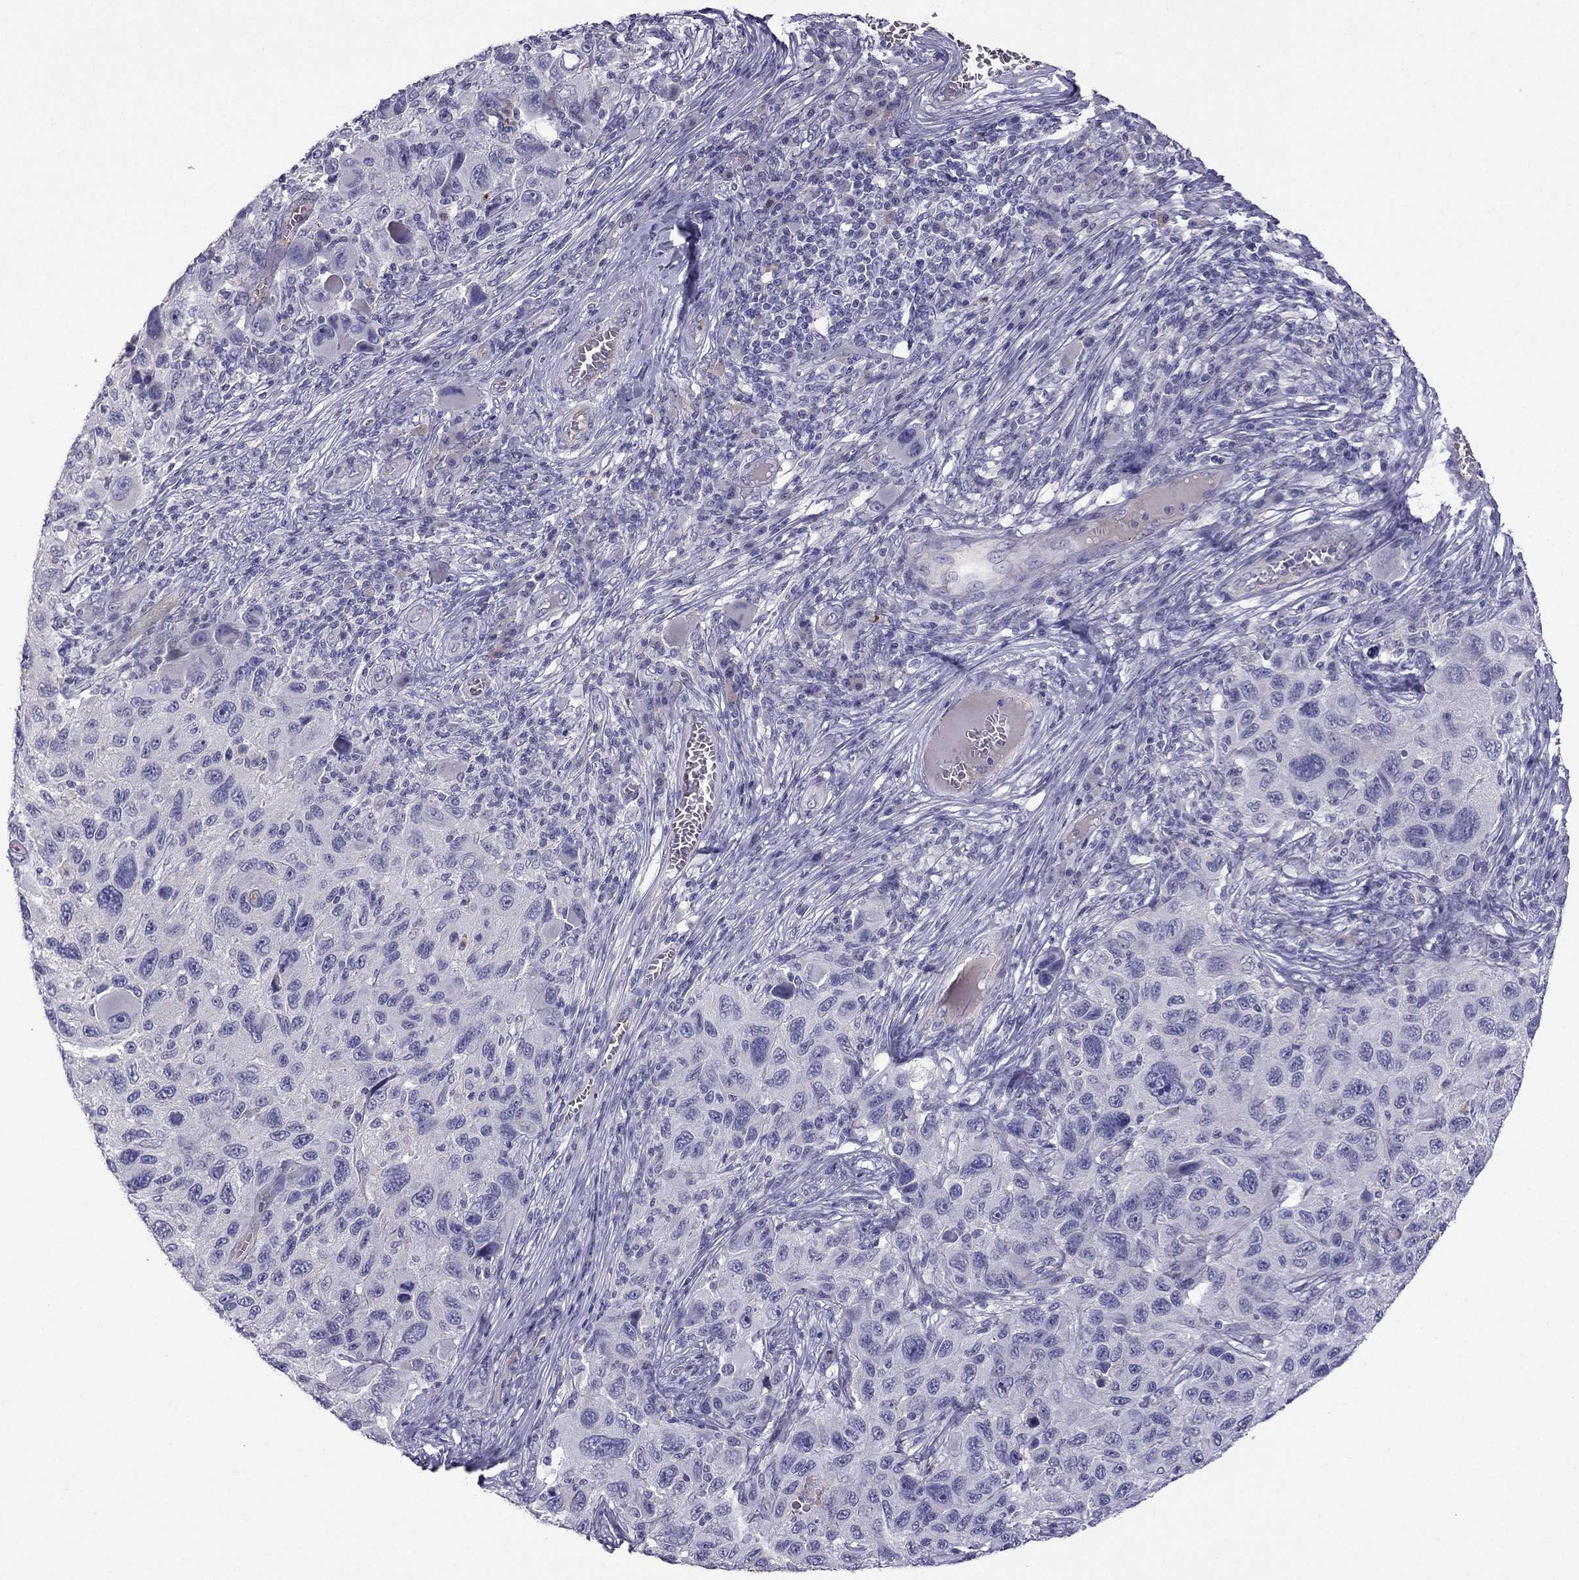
{"staining": {"intensity": "negative", "quantity": "none", "location": "none"}, "tissue": "melanoma", "cell_type": "Tumor cells", "image_type": "cancer", "snomed": [{"axis": "morphology", "description": "Malignant melanoma, NOS"}, {"axis": "topography", "description": "Skin"}], "caption": "Melanoma was stained to show a protein in brown. There is no significant staining in tumor cells.", "gene": "STOML3", "patient": {"sex": "male", "age": 53}}